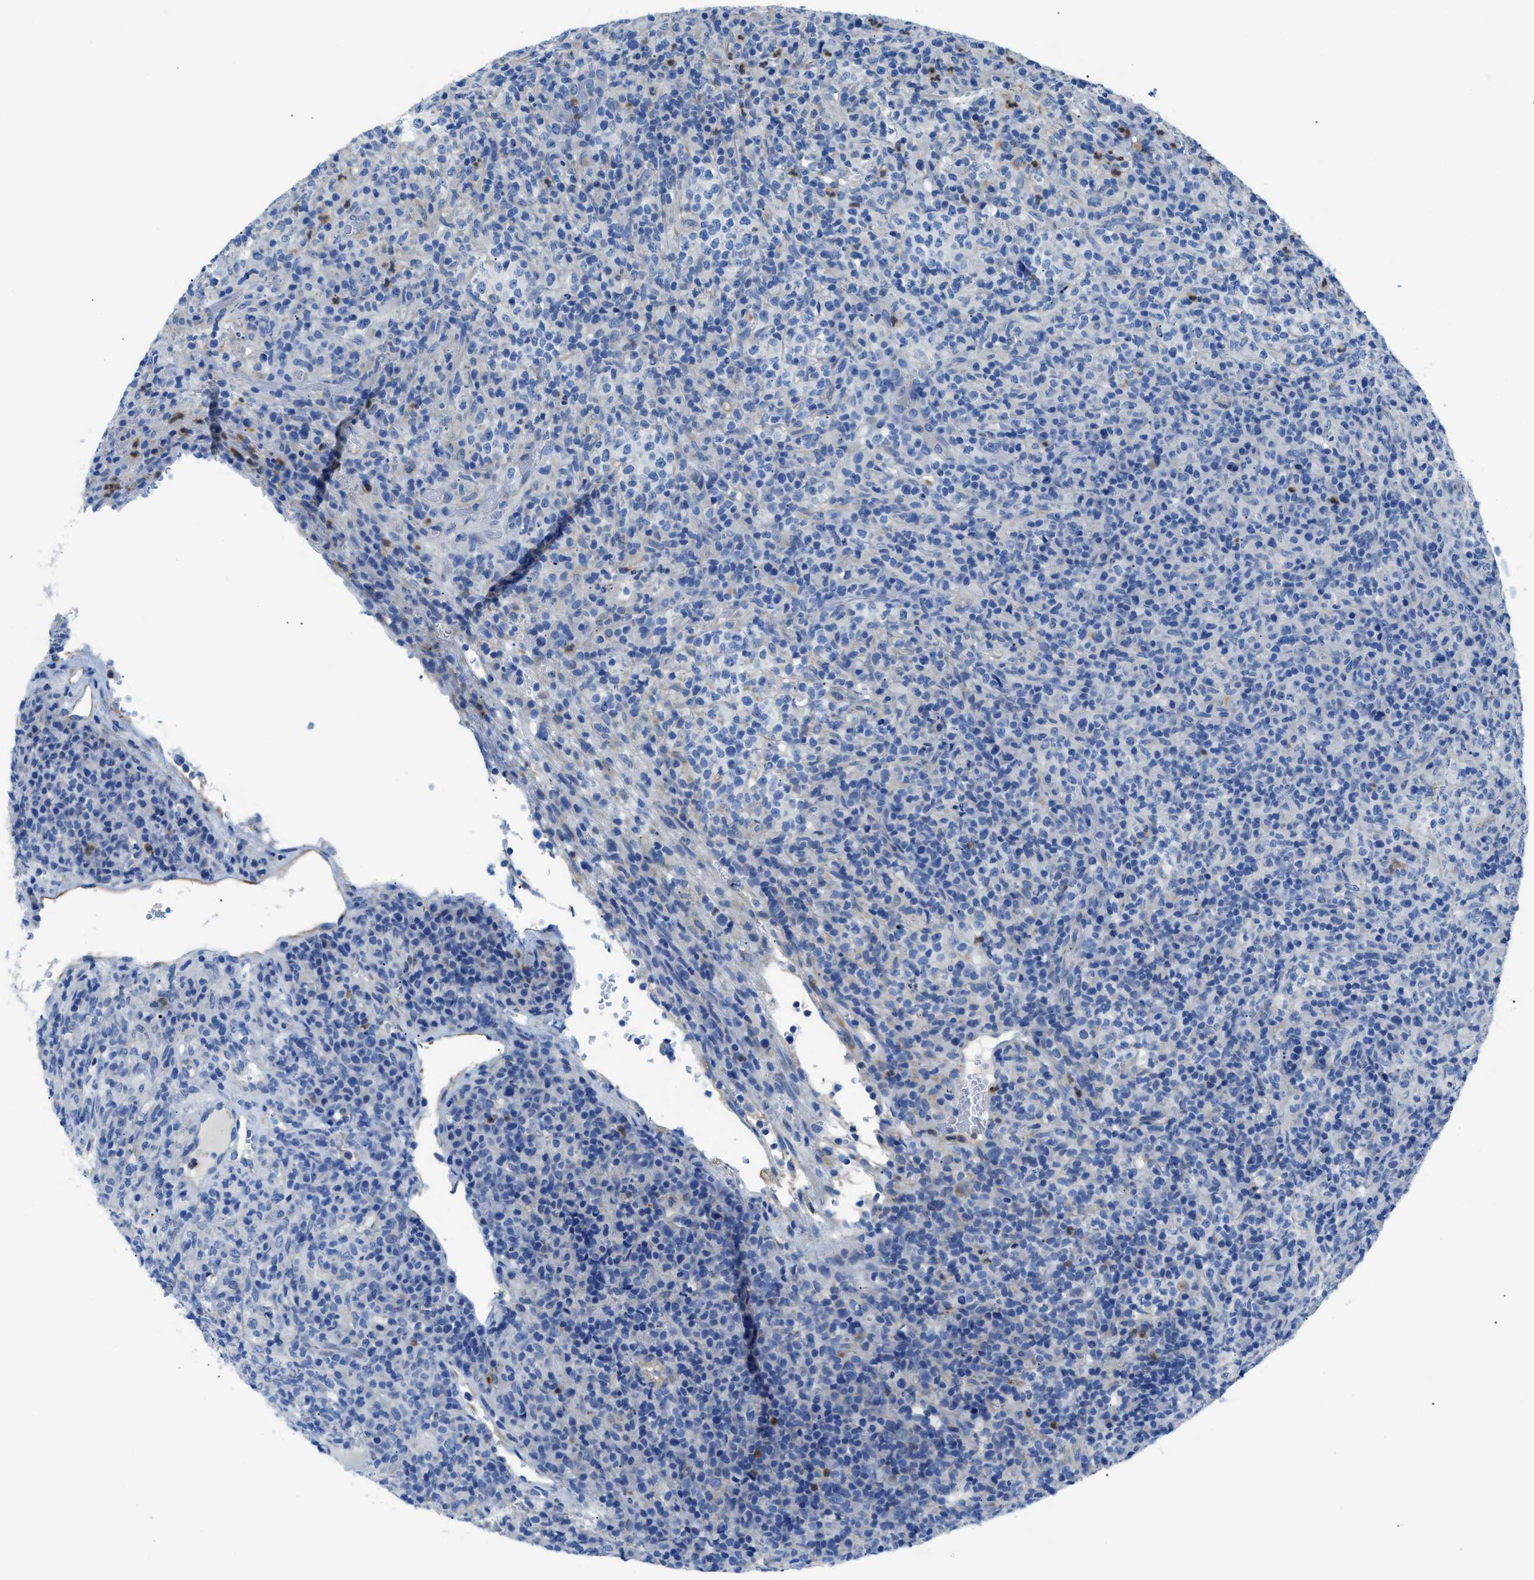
{"staining": {"intensity": "negative", "quantity": "none", "location": "none"}, "tissue": "lymphoma", "cell_type": "Tumor cells", "image_type": "cancer", "snomed": [{"axis": "morphology", "description": "Malignant lymphoma, non-Hodgkin's type, High grade"}, {"axis": "topography", "description": "Lymph node"}], "caption": "Human lymphoma stained for a protein using IHC displays no expression in tumor cells.", "gene": "ITPR1", "patient": {"sex": "female", "age": 76}}